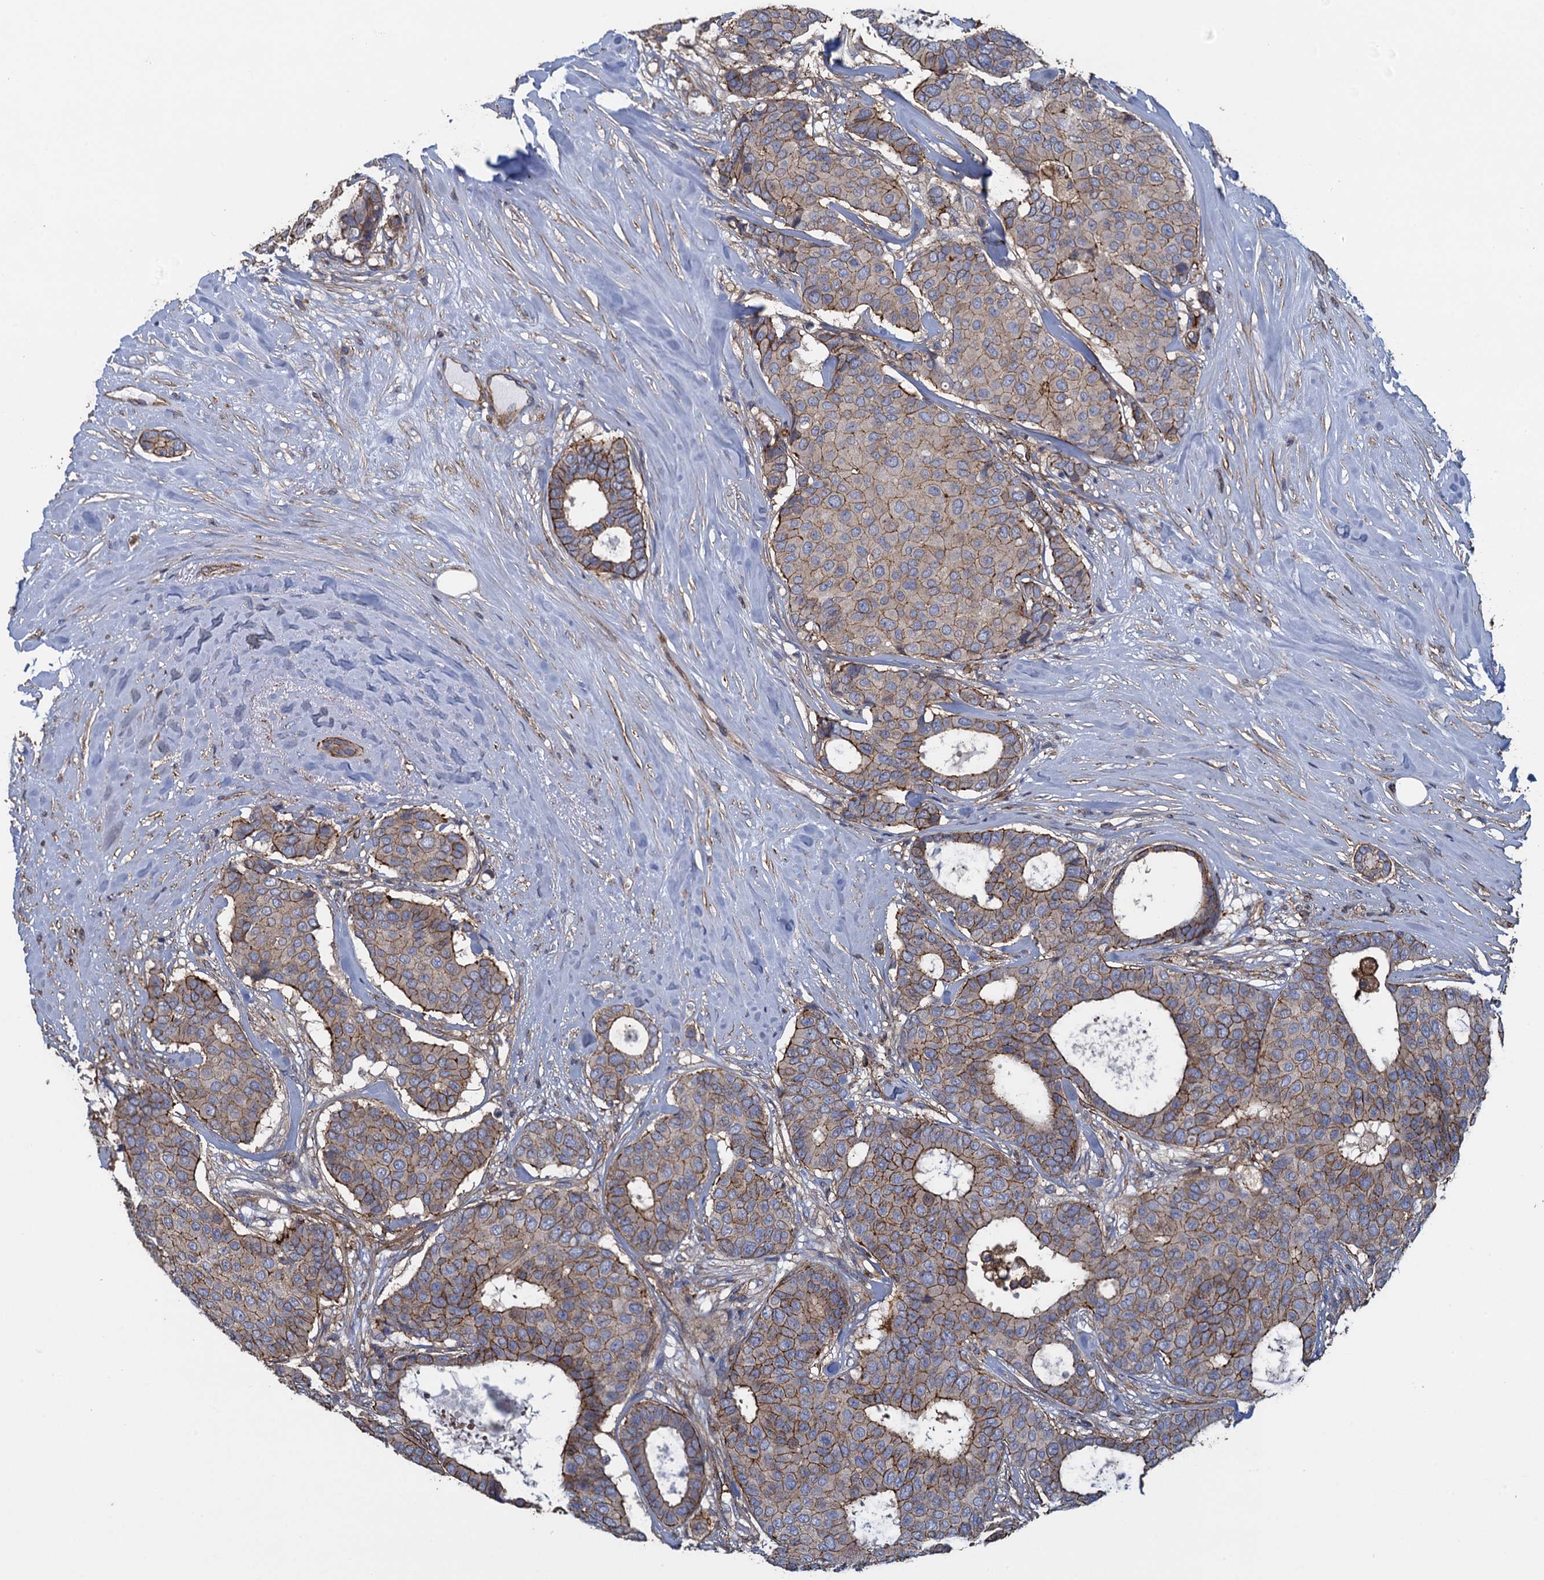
{"staining": {"intensity": "strong", "quantity": "25%-75%", "location": "cytoplasmic/membranous"}, "tissue": "breast cancer", "cell_type": "Tumor cells", "image_type": "cancer", "snomed": [{"axis": "morphology", "description": "Duct carcinoma"}, {"axis": "topography", "description": "Breast"}], "caption": "There is high levels of strong cytoplasmic/membranous staining in tumor cells of breast invasive ductal carcinoma, as demonstrated by immunohistochemical staining (brown color).", "gene": "PROSER2", "patient": {"sex": "female", "age": 75}}